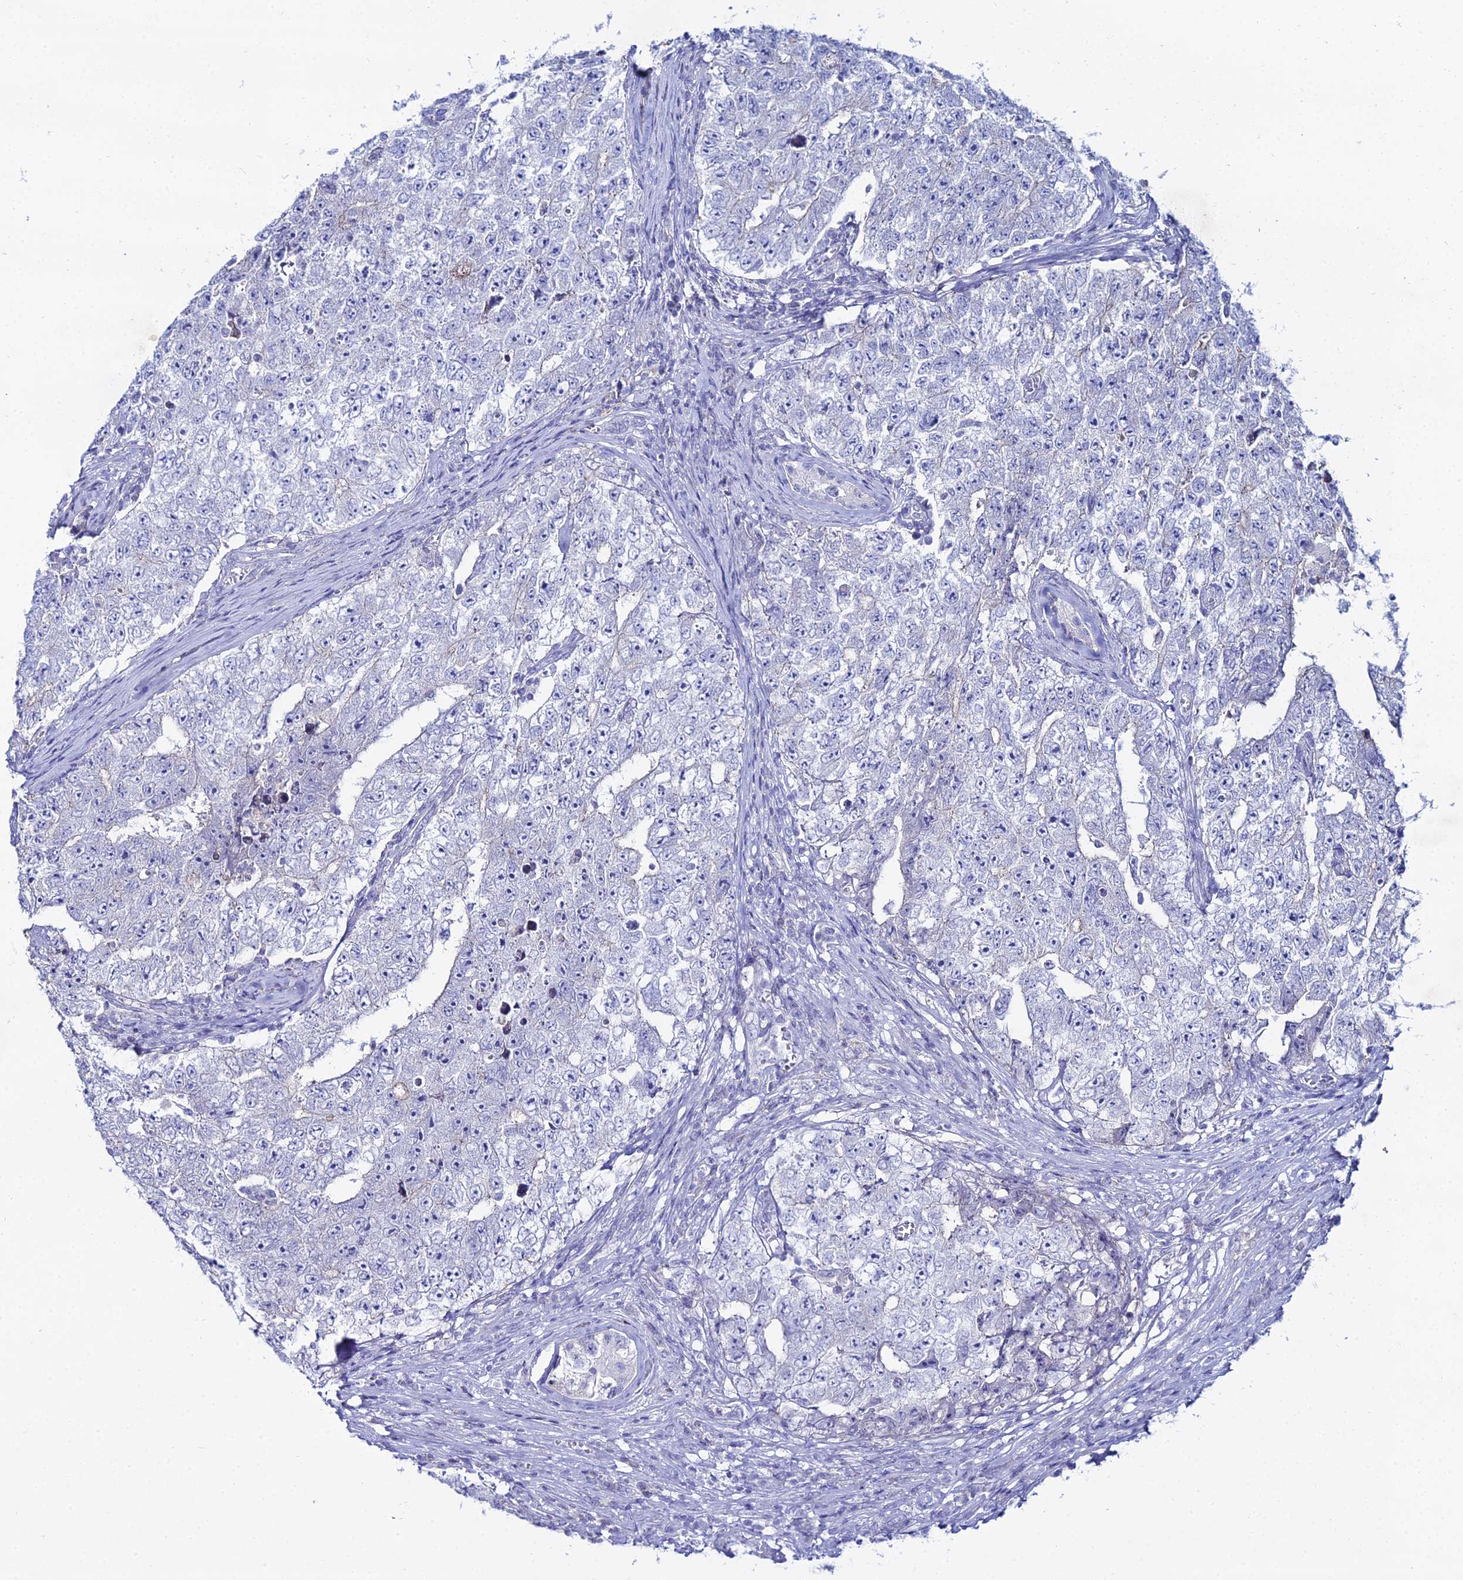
{"staining": {"intensity": "negative", "quantity": "none", "location": "none"}, "tissue": "testis cancer", "cell_type": "Tumor cells", "image_type": "cancer", "snomed": [{"axis": "morphology", "description": "Carcinoma, Embryonal, NOS"}, {"axis": "topography", "description": "Testis"}], "caption": "Embryonal carcinoma (testis) was stained to show a protein in brown. There is no significant positivity in tumor cells.", "gene": "DHX34", "patient": {"sex": "male", "age": 17}}